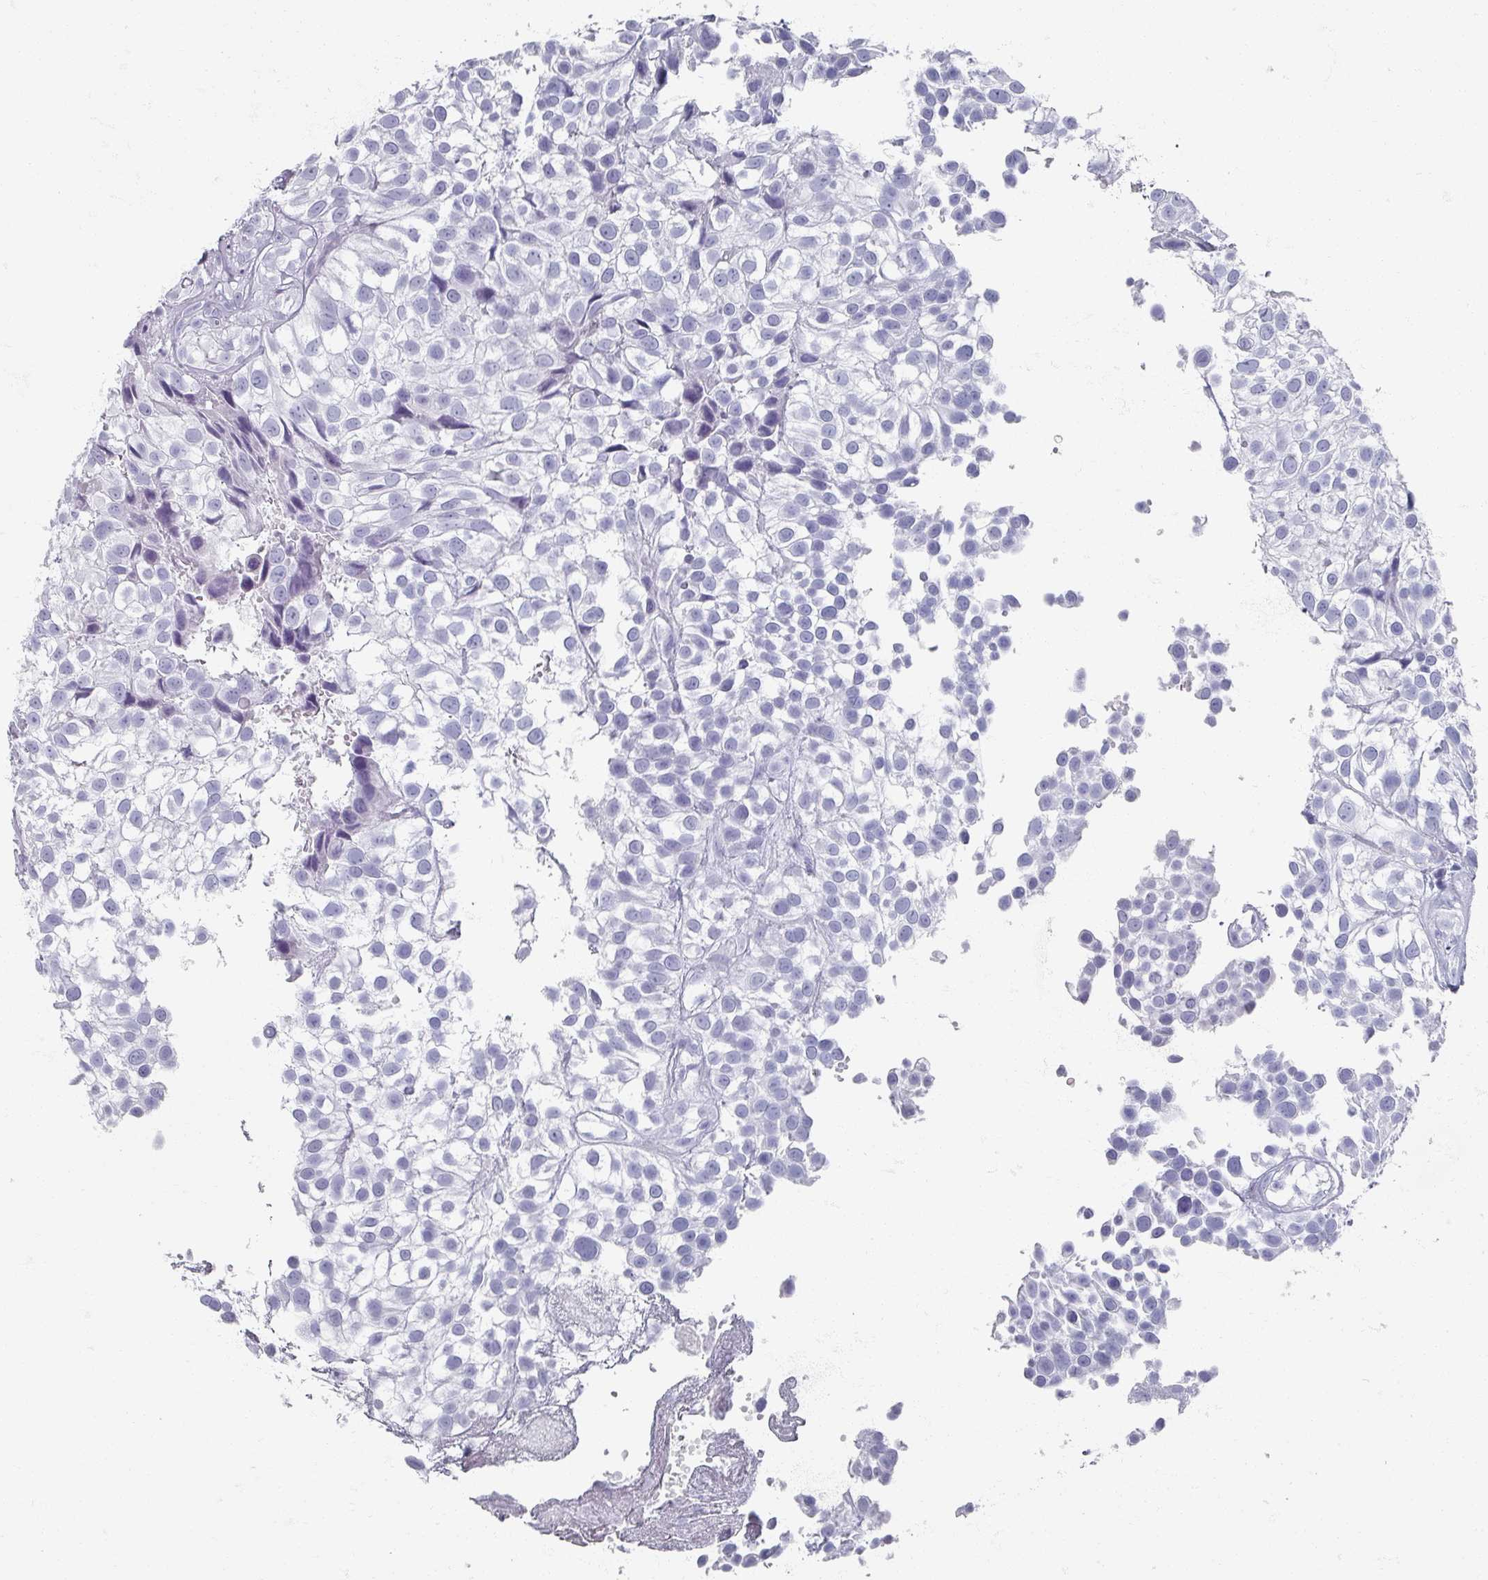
{"staining": {"intensity": "negative", "quantity": "none", "location": "none"}, "tissue": "urothelial cancer", "cell_type": "Tumor cells", "image_type": "cancer", "snomed": [{"axis": "morphology", "description": "Urothelial carcinoma, High grade"}, {"axis": "topography", "description": "Urinary bladder"}], "caption": "DAB immunohistochemical staining of high-grade urothelial carcinoma demonstrates no significant positivity in tumor cells.", "gene": "OMG", "patient": {"sex": "male", "age": 56}}